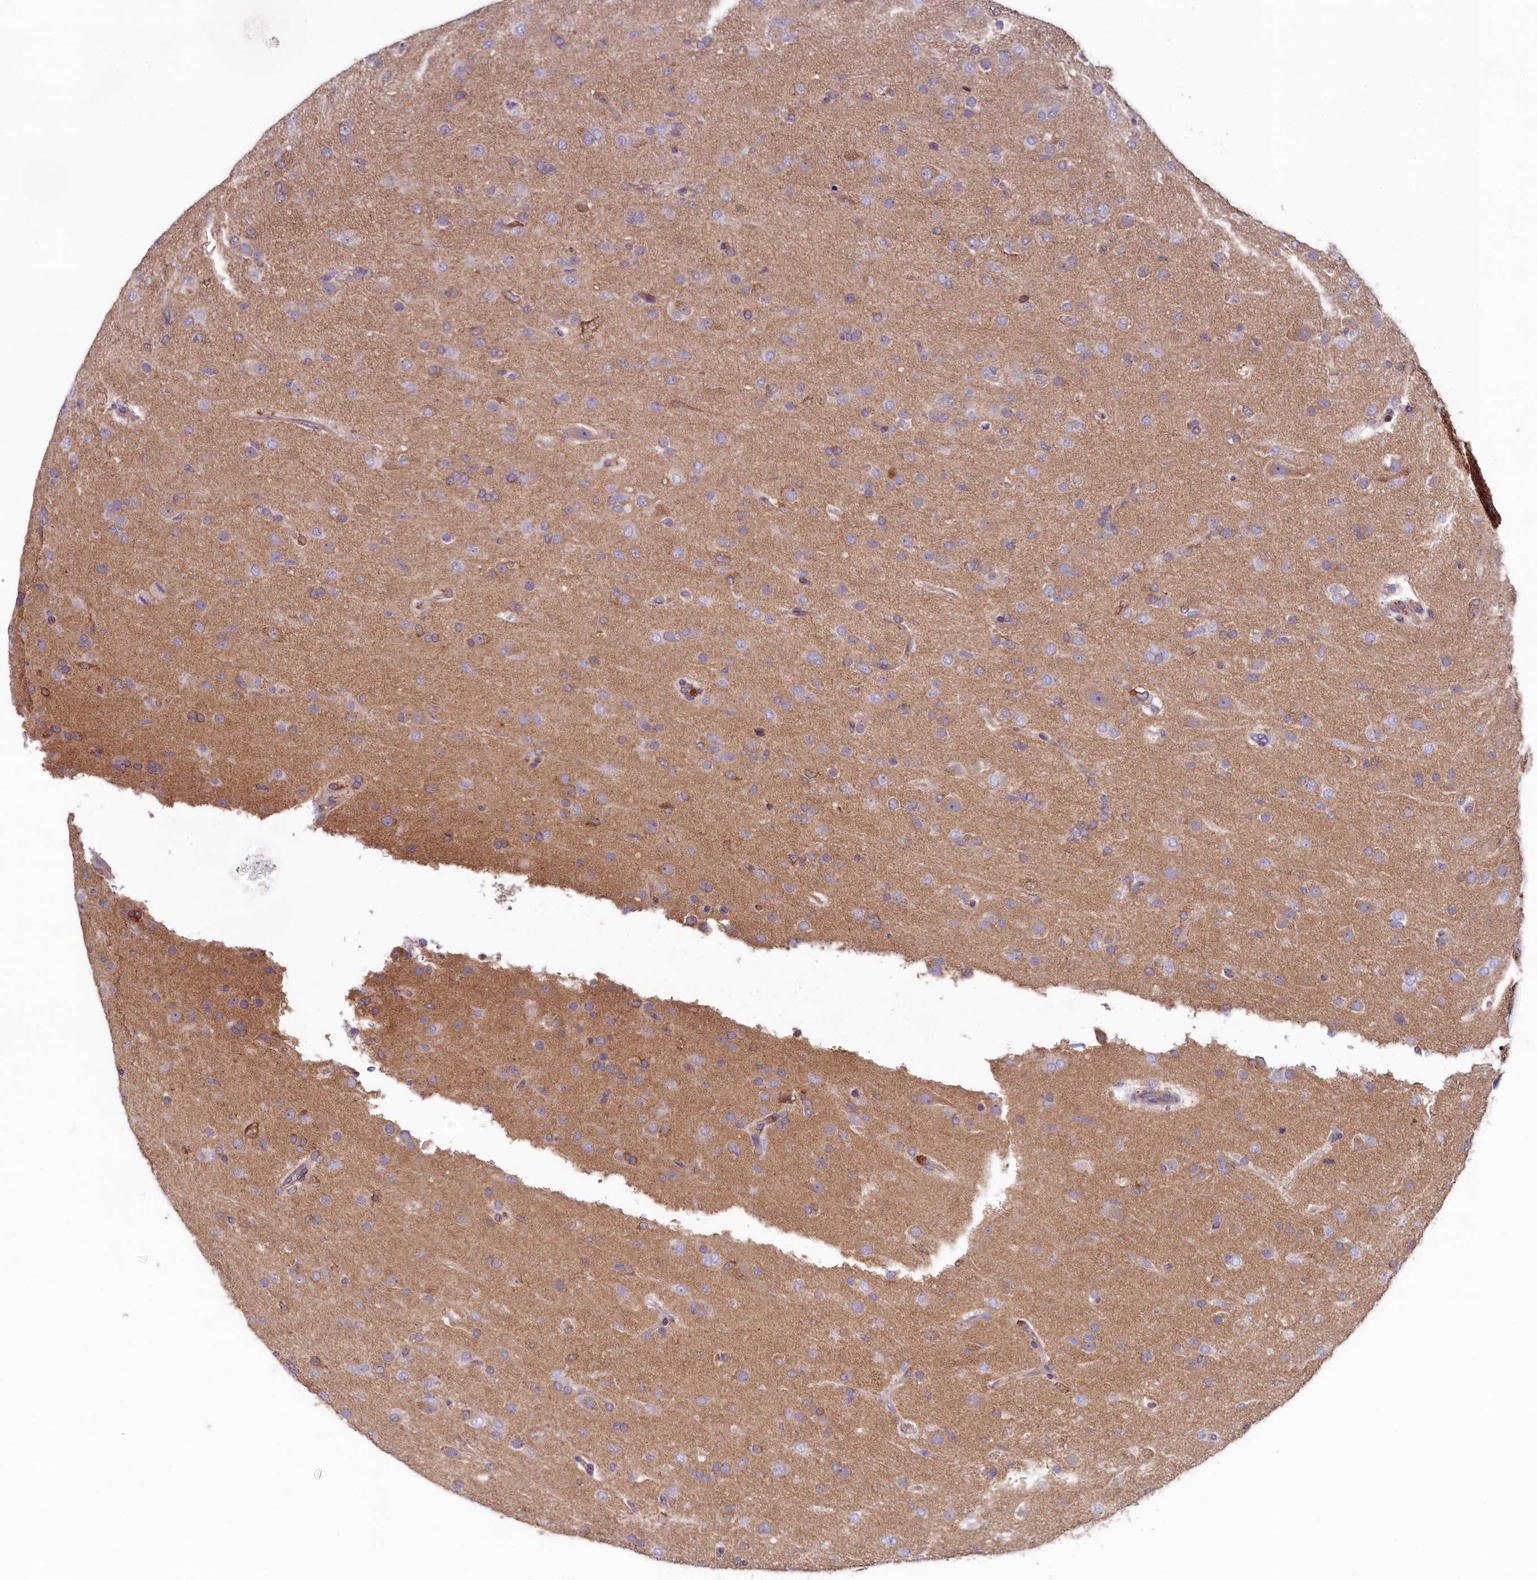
{"staining": {"intensity": "moderate", "quantity": "<25%", "location": "cytoplasmic/membranous"}, "tissue": "glioma", "cell_type": "Tumor cells", "image_type": "cancer", "snomed": [{"axis": "morphology", "description": "Glioma, malignant, Low grade"}, {"axis": "topography", "description": "Brain"}], "caption": "Moderate cytoplasmic/membranous expression for a protein is present in approximately <25% of tumor cells of malignant glioma (low-grade) using immunohistochemistry (IHC).", "gene": "SPATA2L", "patient": {"sex": "male", "age": 65}}